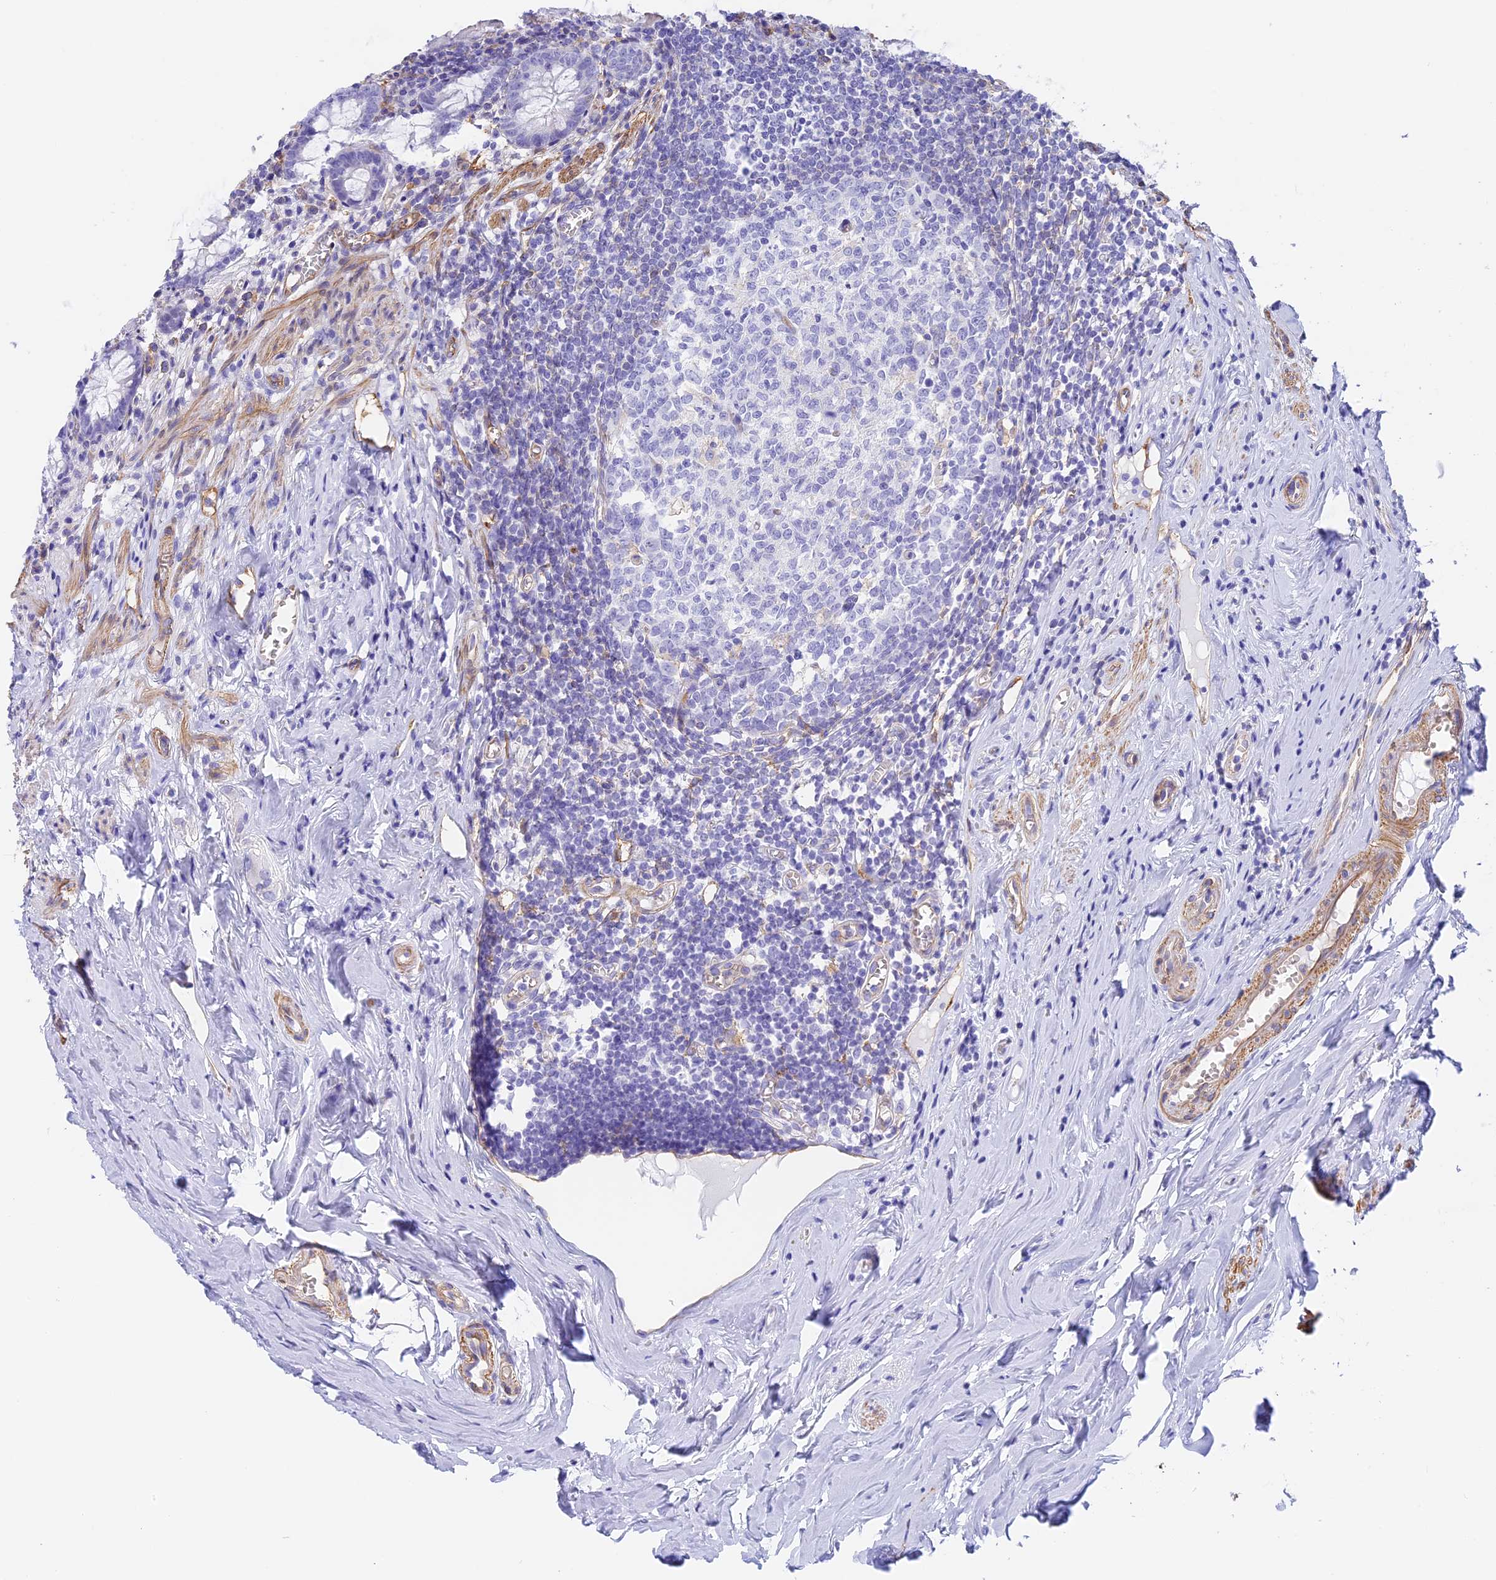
{"staining": {"intensity": "negative", "quantity": "none", "location": "none"}, "tissue": "appendix", "cell_type": "Glandular cells", "image_type": "normal", "snomed": [{"axis": "morphology", "description": "Normal tissue, NOS"}, {"axis": "topography", "description": "Appendix"}], "caption": "Appendix was stained to show a protein in brown. There is no significant positivity in glandular cells. The staining is performed using DAB brown chromogen with nuclei counter-stained in using hematoxylin.", "gene": "HOMER3", "patient": {"sex": "female", "age": 51}}